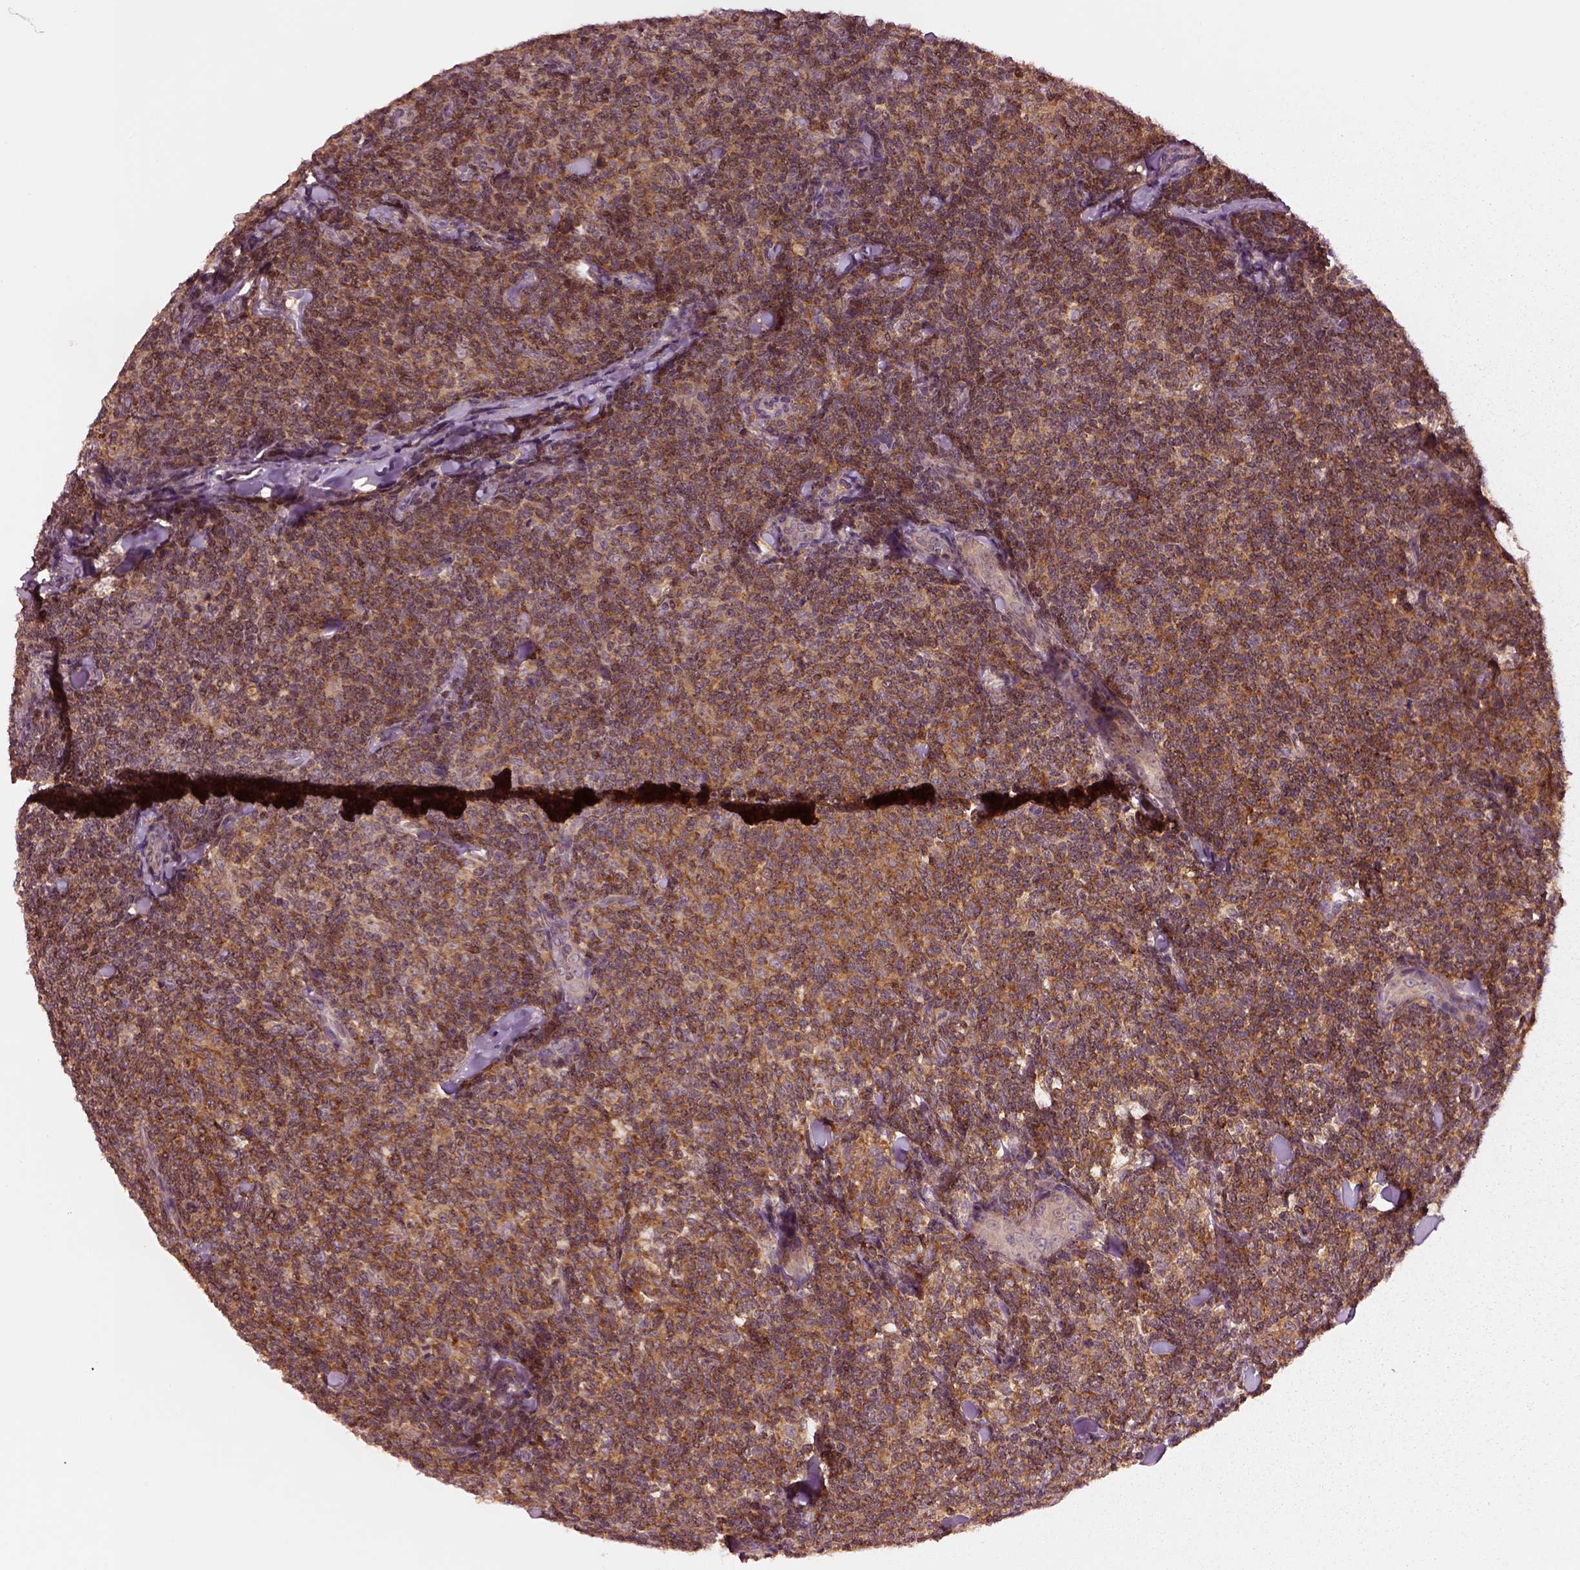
{"staining": {"intensity": "moderate", "quantity": ">75%", "location": "cytoplasmic/membranous"}, "tissue": "lymphoma", "cell_type": "Tumor cells", "image_type": "cancer", "snomed": [{"axis": "morphology", "description": "Malignant lymphoma, non-Hodgkin's type, Low grade"}, {"axis": "topography", "description": "Lymph node"}], "caption": "Low-grade malignant lymphoma, non-Hodgkin's type was stained to show a protein in brown. There is medium levels of moderate cytoplasmic/membranous positivity in approximately >75% of tumor cells.", "gene": "MTHFS", "patient": {"sex": "female", "age": 56}}